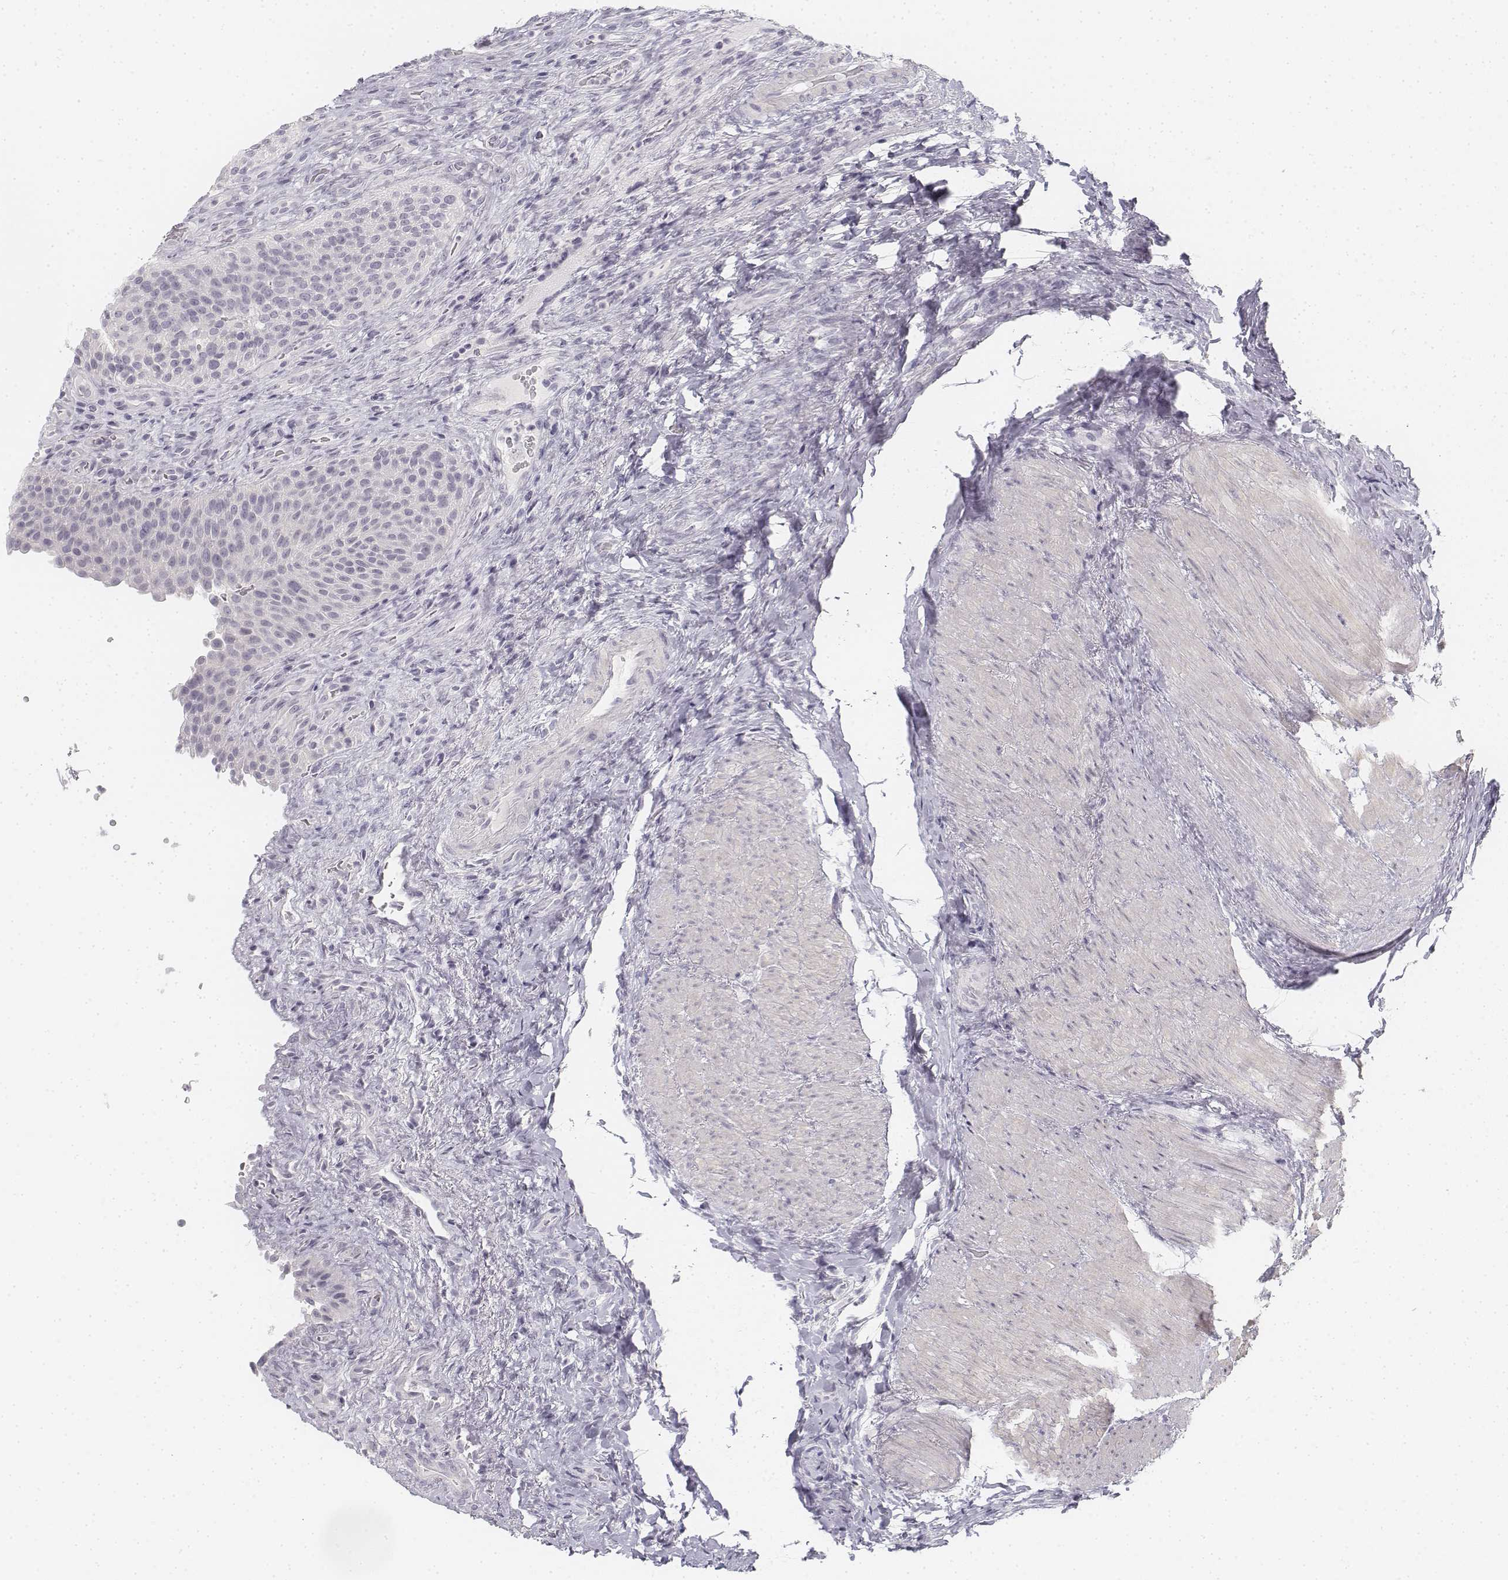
{"staining": {"intensity": "negative", "quantity": "none", "location": "none"}, "tissue": "urinary bladder", "cell_type": "Urothelial cells", "image_type": "normal", "snomed": [{"axis": "morphology", "description": "Normal tissue, NOS"}, {"axis": "topography", "description": "Urinary bladder"}, {"axis": "topography", "description": "Peripheral nerve tissue"}], "caption": "This is an immunohistochemistry image of normal human urinary bladder. There is no staining in urothelial cells.", "gene": "KRT25", "patient": {"sex": "male", "age": 66}}